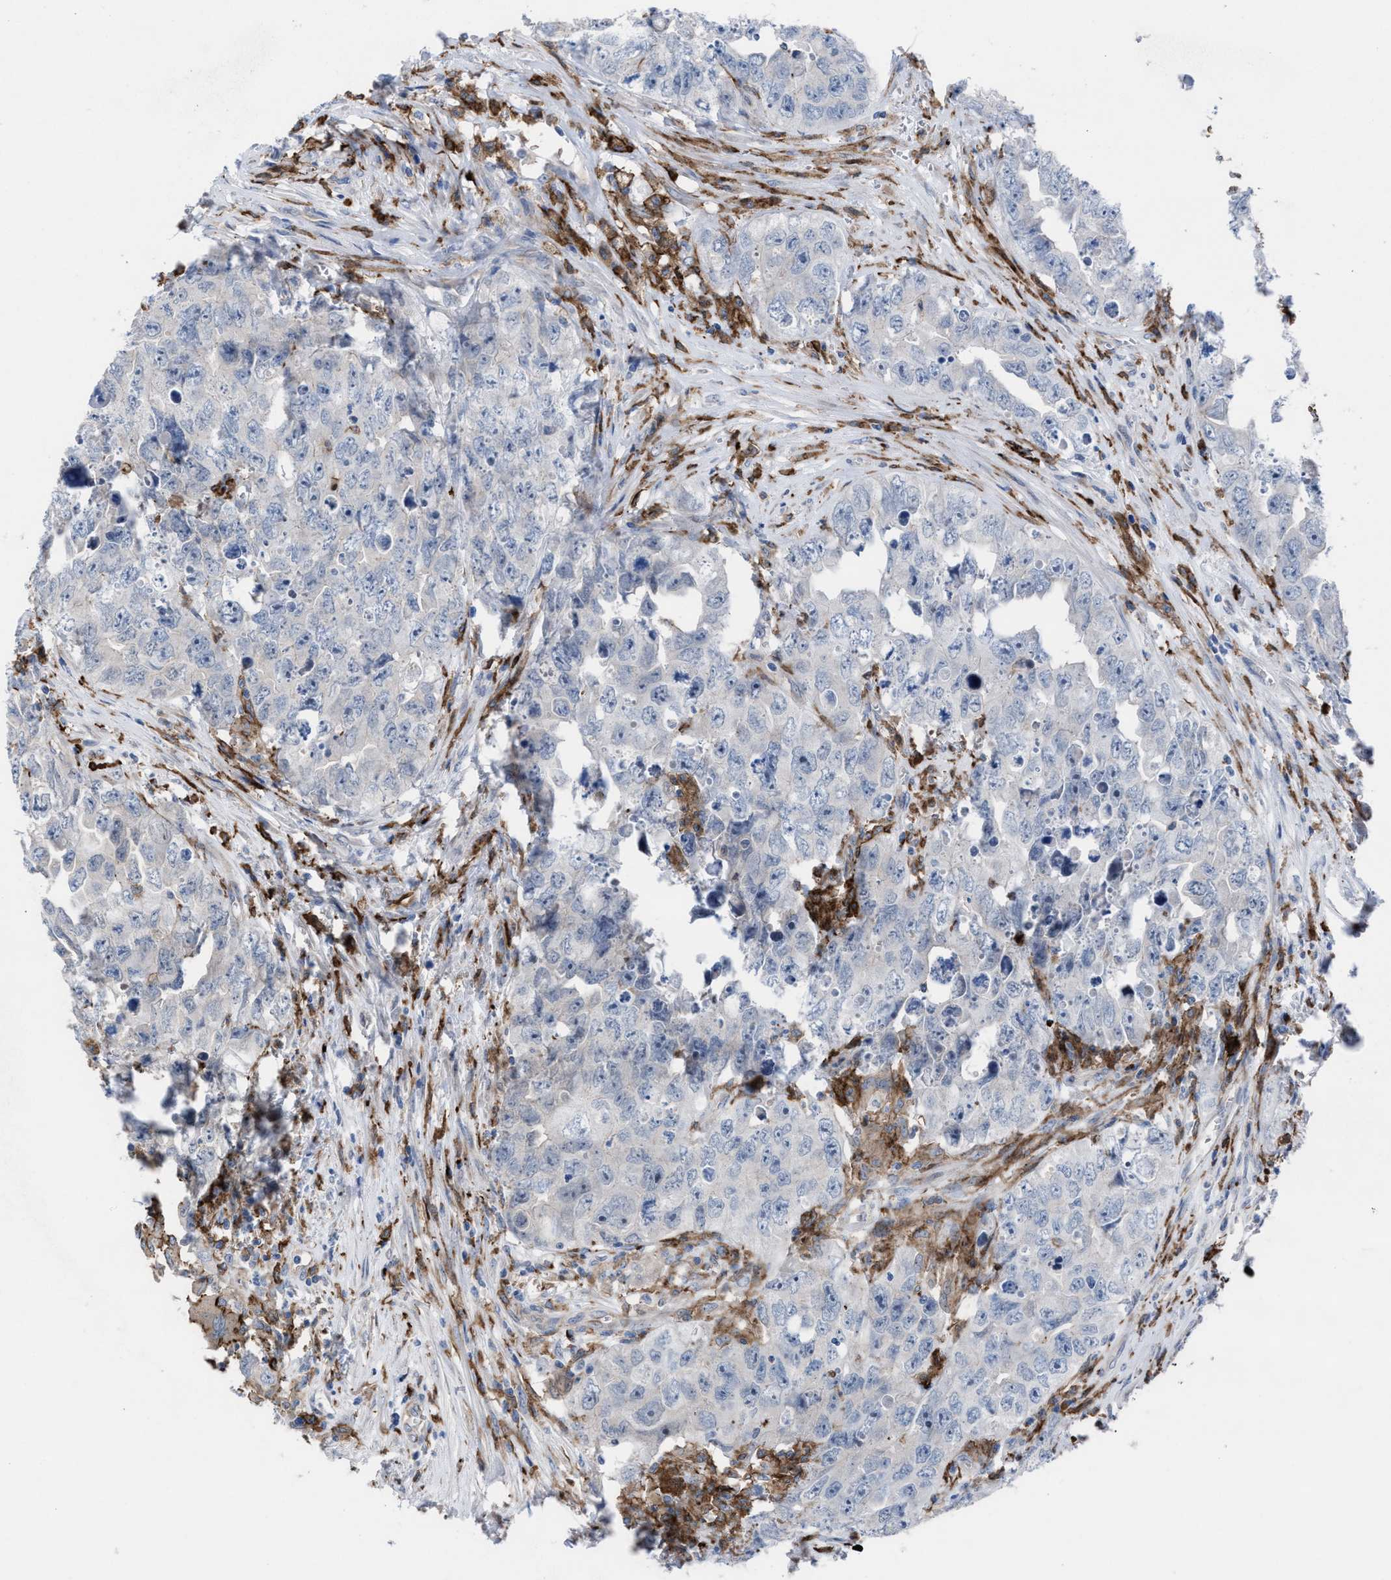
{"staining": {"intensity": "negative", "quantity": "none", "location": "none"}, "tissue": "testis cancer", "cell_type": "Tumor cells", "image_type": "cancer", "snomed": [{"axis": "morphology", "description": "Seminoma, NOS"}, {"axis": "morphology", "description": "Carcinoma, Embryonal, NOS"}, {"axis": "topography", "description": "Testis"}], "caption": "This is a image of immunohistochemistry staining of embryonal carcinoma (testis), which shows no staining in tumor cells.", "gene": "SLC47A1", "patient": {"sex": "male", "age": 43}}